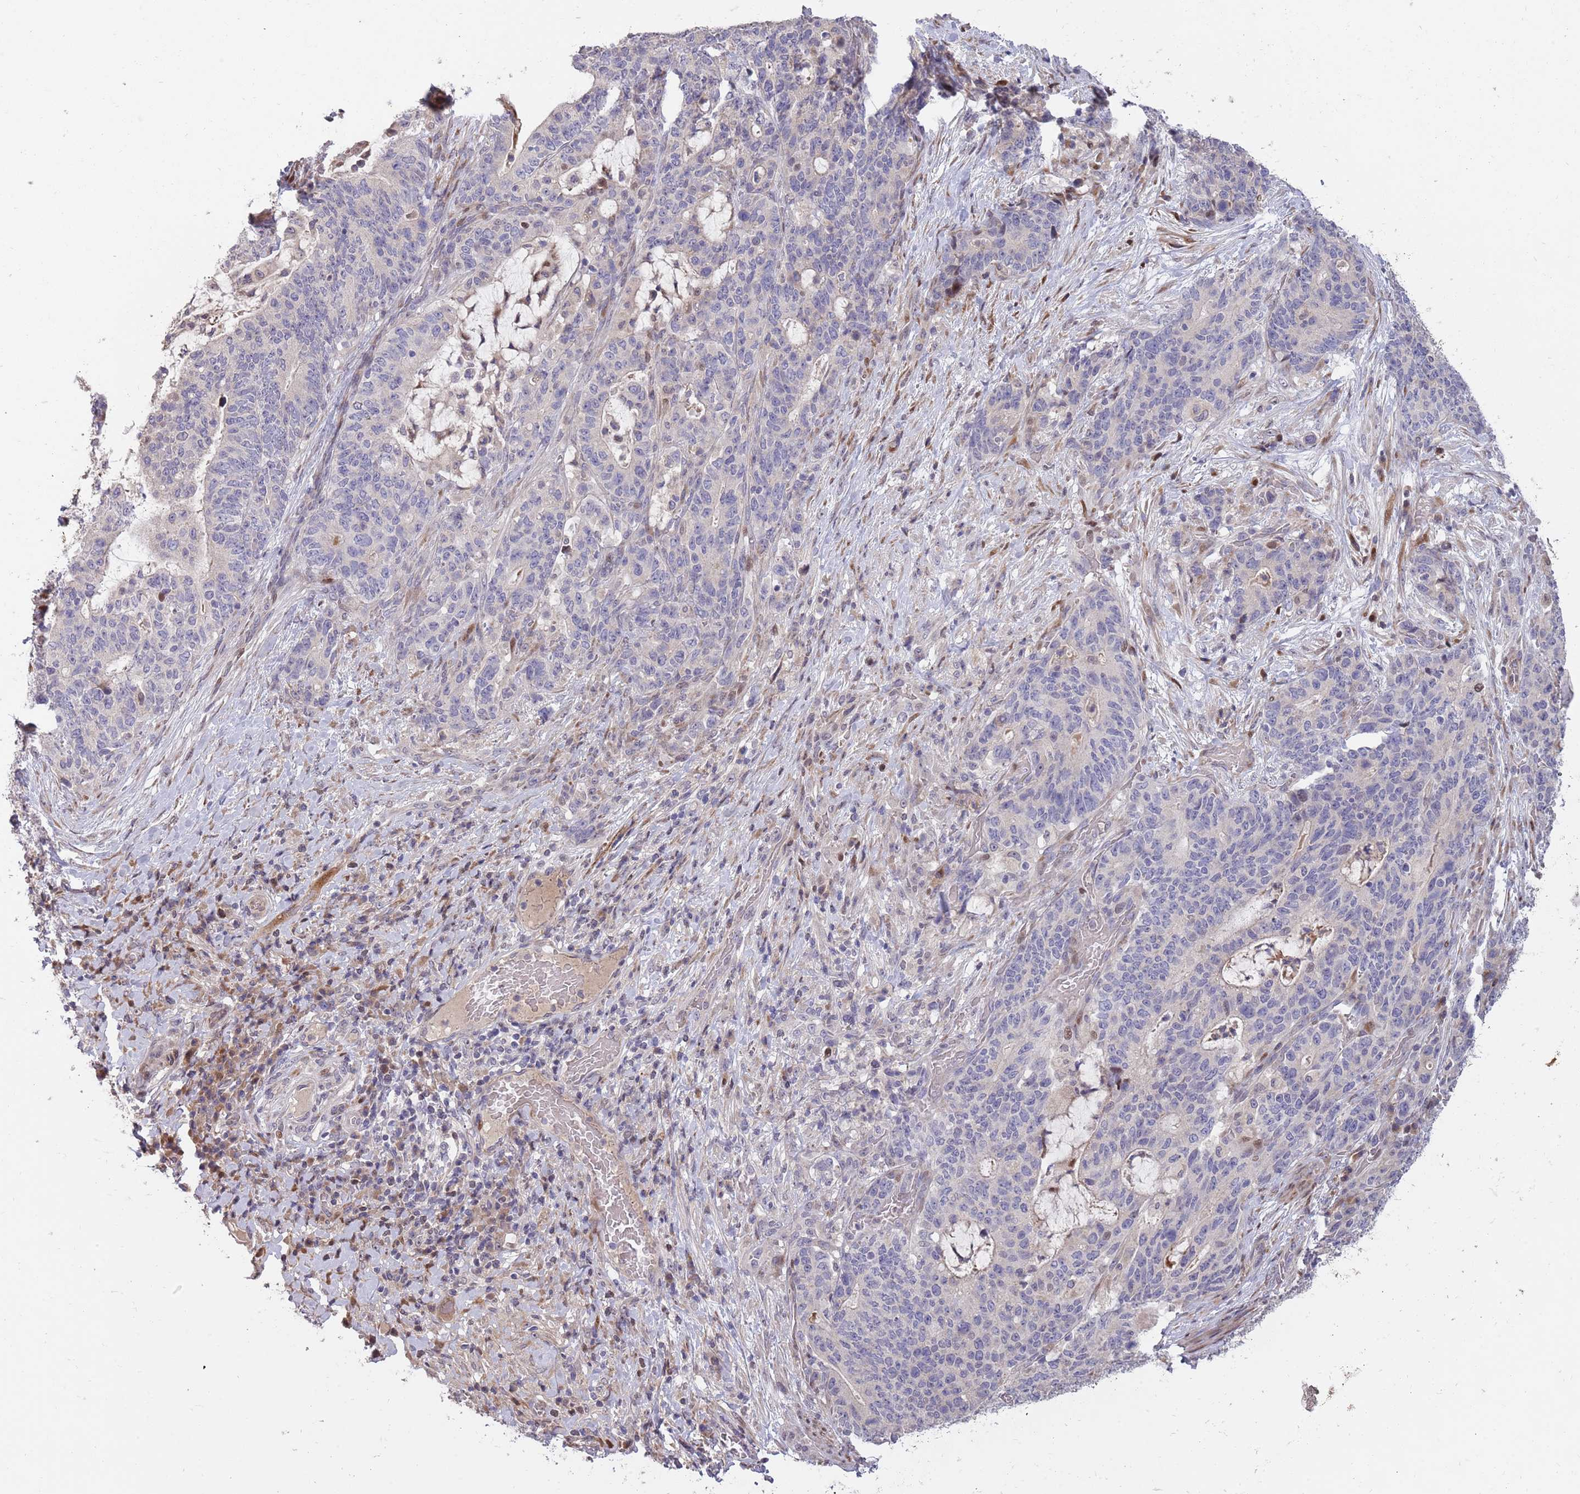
{"staining": {"intensity": "negative", "quantity": "none", "location": "none"}, "tissue": "stomach cancer", "cell_type": "Tumor cells", "image_type": "cancer", "snomed": [{"axis": "morphology", "description": "Normal tissue, NOS"}, {"axis": "morphology", "description": "Adenocarcinoma, NOS"}, {"axis": "topography", "description": "Stomach"}], "caption": "Immunohistochemical staining of human stomach cancer (adenocarcinoma) exhibits no significant expression in tumor cells. (Stains: DAB (3,3'-diaminobenzidine) immunohistochemistry (IHC) with hematoxylin counter stain, Microscopy: brightfield microscopy at high magnification).", "gene": "SYNDIG1L", "patient": {"sex": "female", "age": 64}}